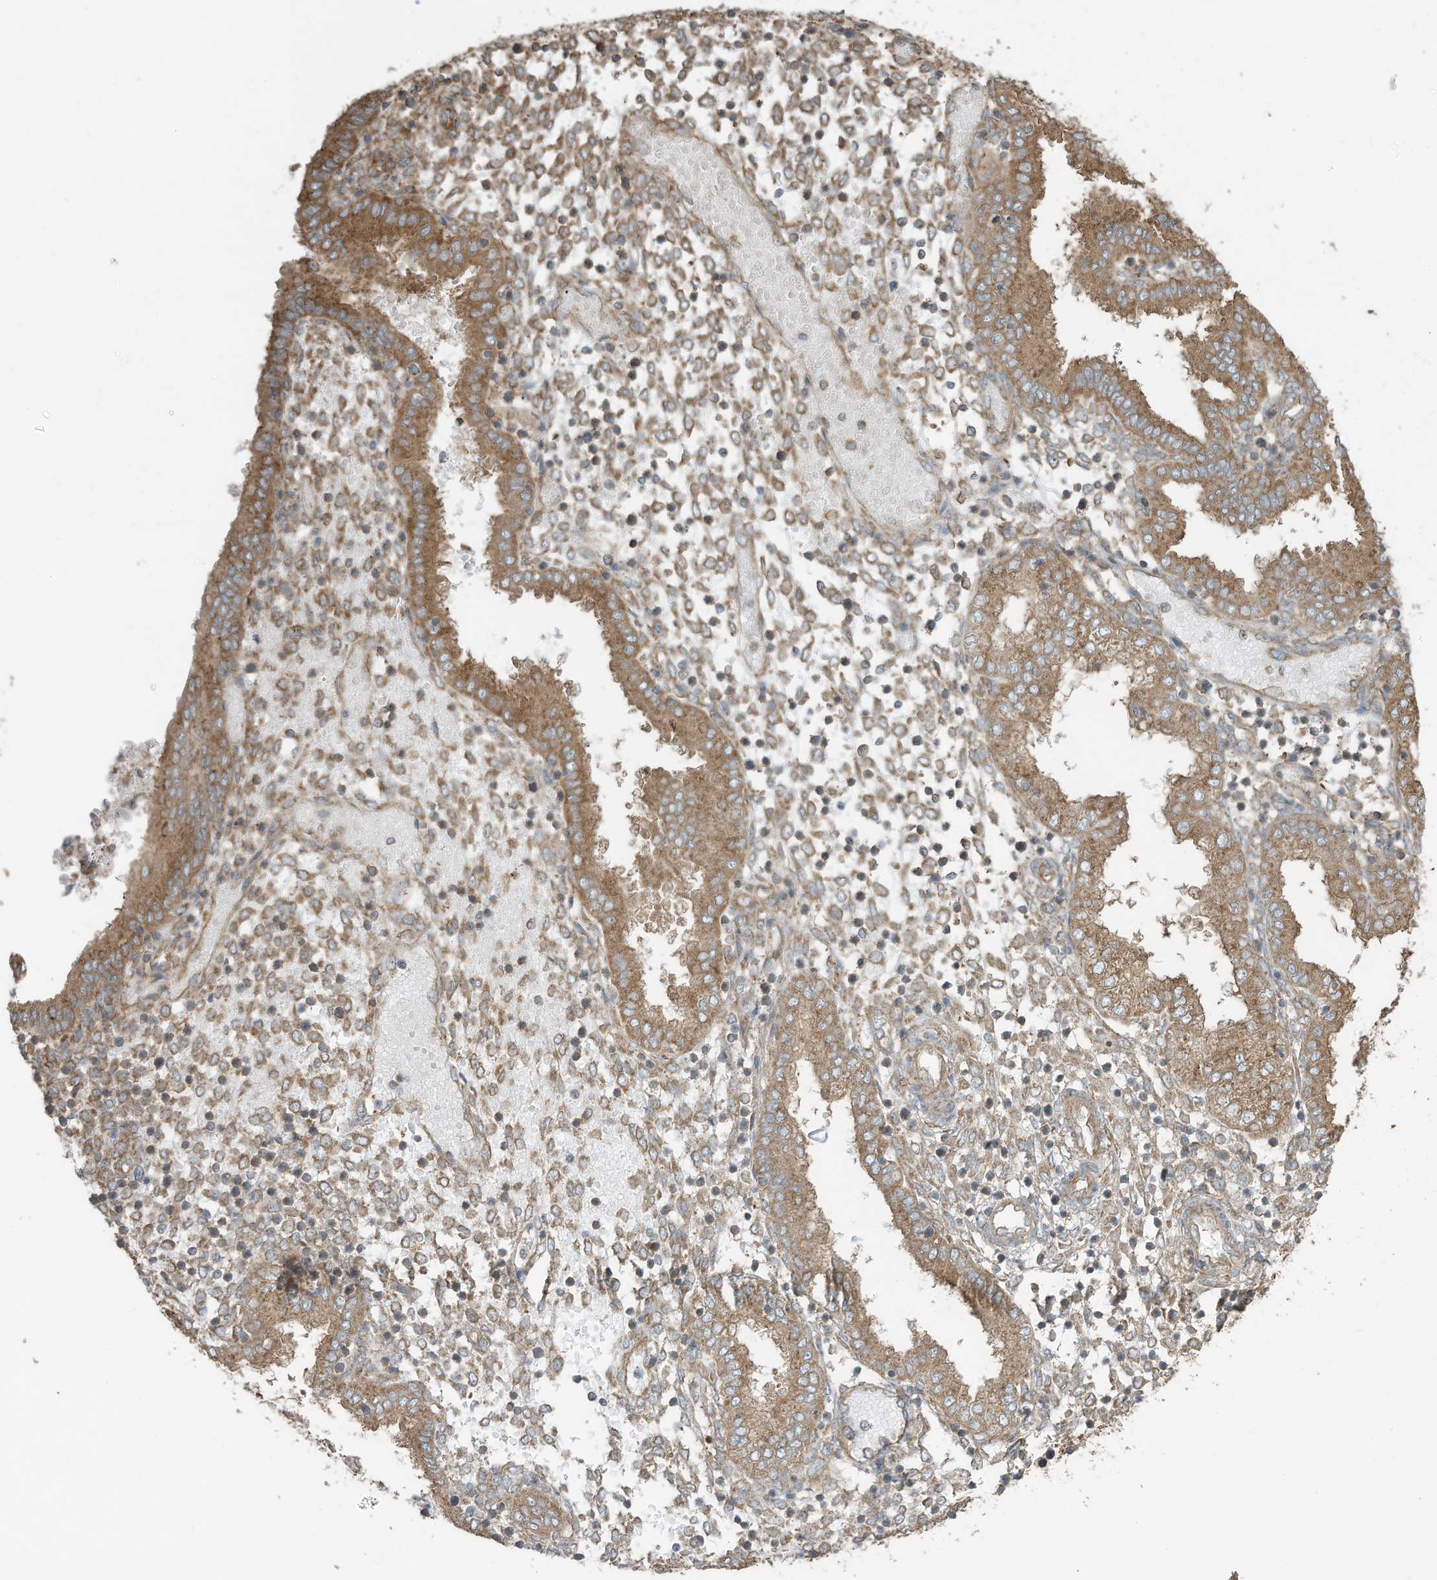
{"staining": {"intensity": "moderate", "quantity": "25%-75%", "location": "cytoplasmic/membranous"}, "tissue": "endometrium", "cell_type": "Cells in endometrial stroma", "image_type": "normal", "snomed": [{"axis": "morphology", "description": "Normal tissue, NOS"}, {"axis": "topography", "description": "Endometrium"}], "caption": "Immunohistochemistry (IHC) micrograph of normal endometrium: endometrium stained using immunohistochemistry (IHC) demonstrates medium levels of moderate protein expression localized specifically in the cytoplasmic/membranous of cells in endometrial stroma, appearing as a cytoplasmic/membranous brown color.", "gene": "CGAS", "patient": {"sex": "female", "age": 53}}